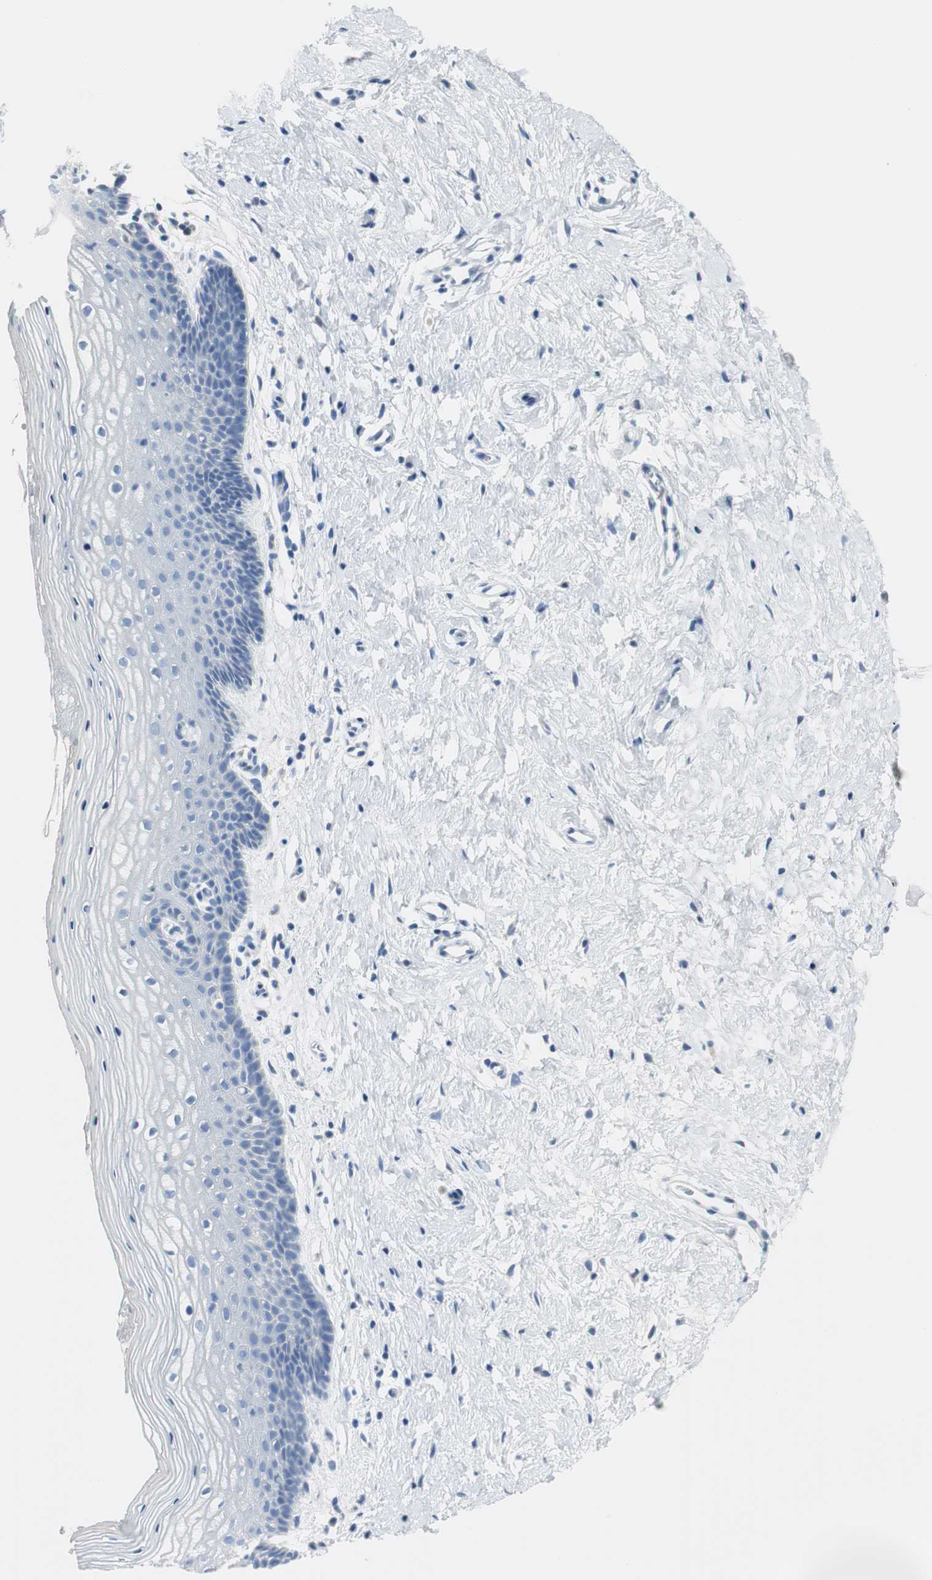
{"staining": {"intensity": "negative", "quantity": "none", "location": "none"}, "tissue": "vagina", "cell_type": "Squamous epithelial cells", "image_type": "normal", "snomed": [{"axis": "morphology", "description": "Normal tissue, NOS"}, {"axis": "topography", "description": "Vagina"}], "caption": "DAB immunohistochemical staining of normal human vagina demonstrates no significant positivity in squamous epithelial cells.", "gene": "FBP1", "patient": {"sex": "female", "age": 46}}